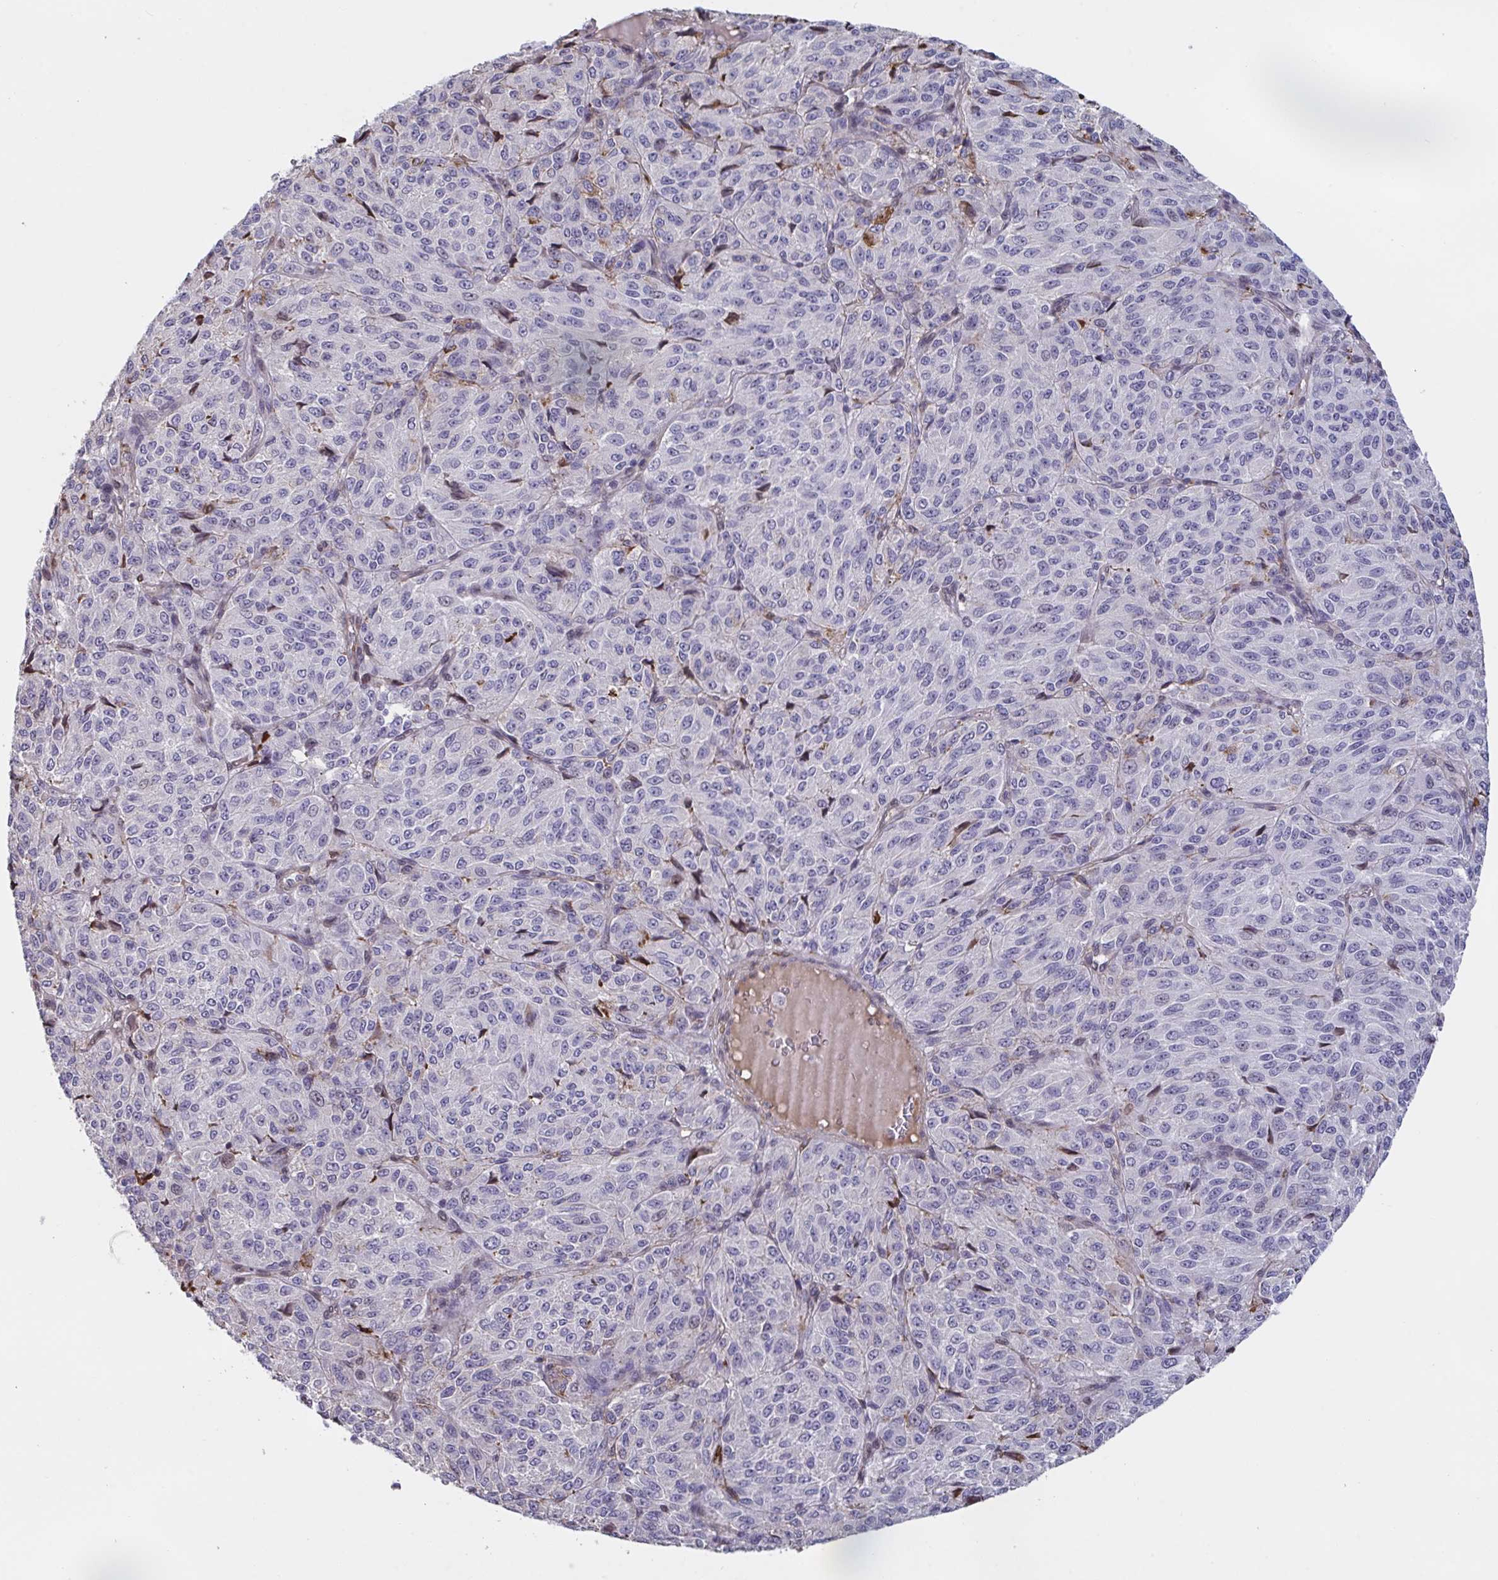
{"staining": {"intensity": "negative", "quantity": "none", "location": "none"}, "tissue": "melanoma", "cell_type": "Tumor cells", "image_type": "cancer", "snomed": [{"axis": "morphology", "description": "Malignant melanoma, Metastatic site"}, {"axis": "topography", "description": "Brain"}], "caption": "This is an IHC photomicrograph of melanoma. There is no staining in tumor cells.", "gene": "PELI2", "patient": {"sex": "female", "age": 56}}